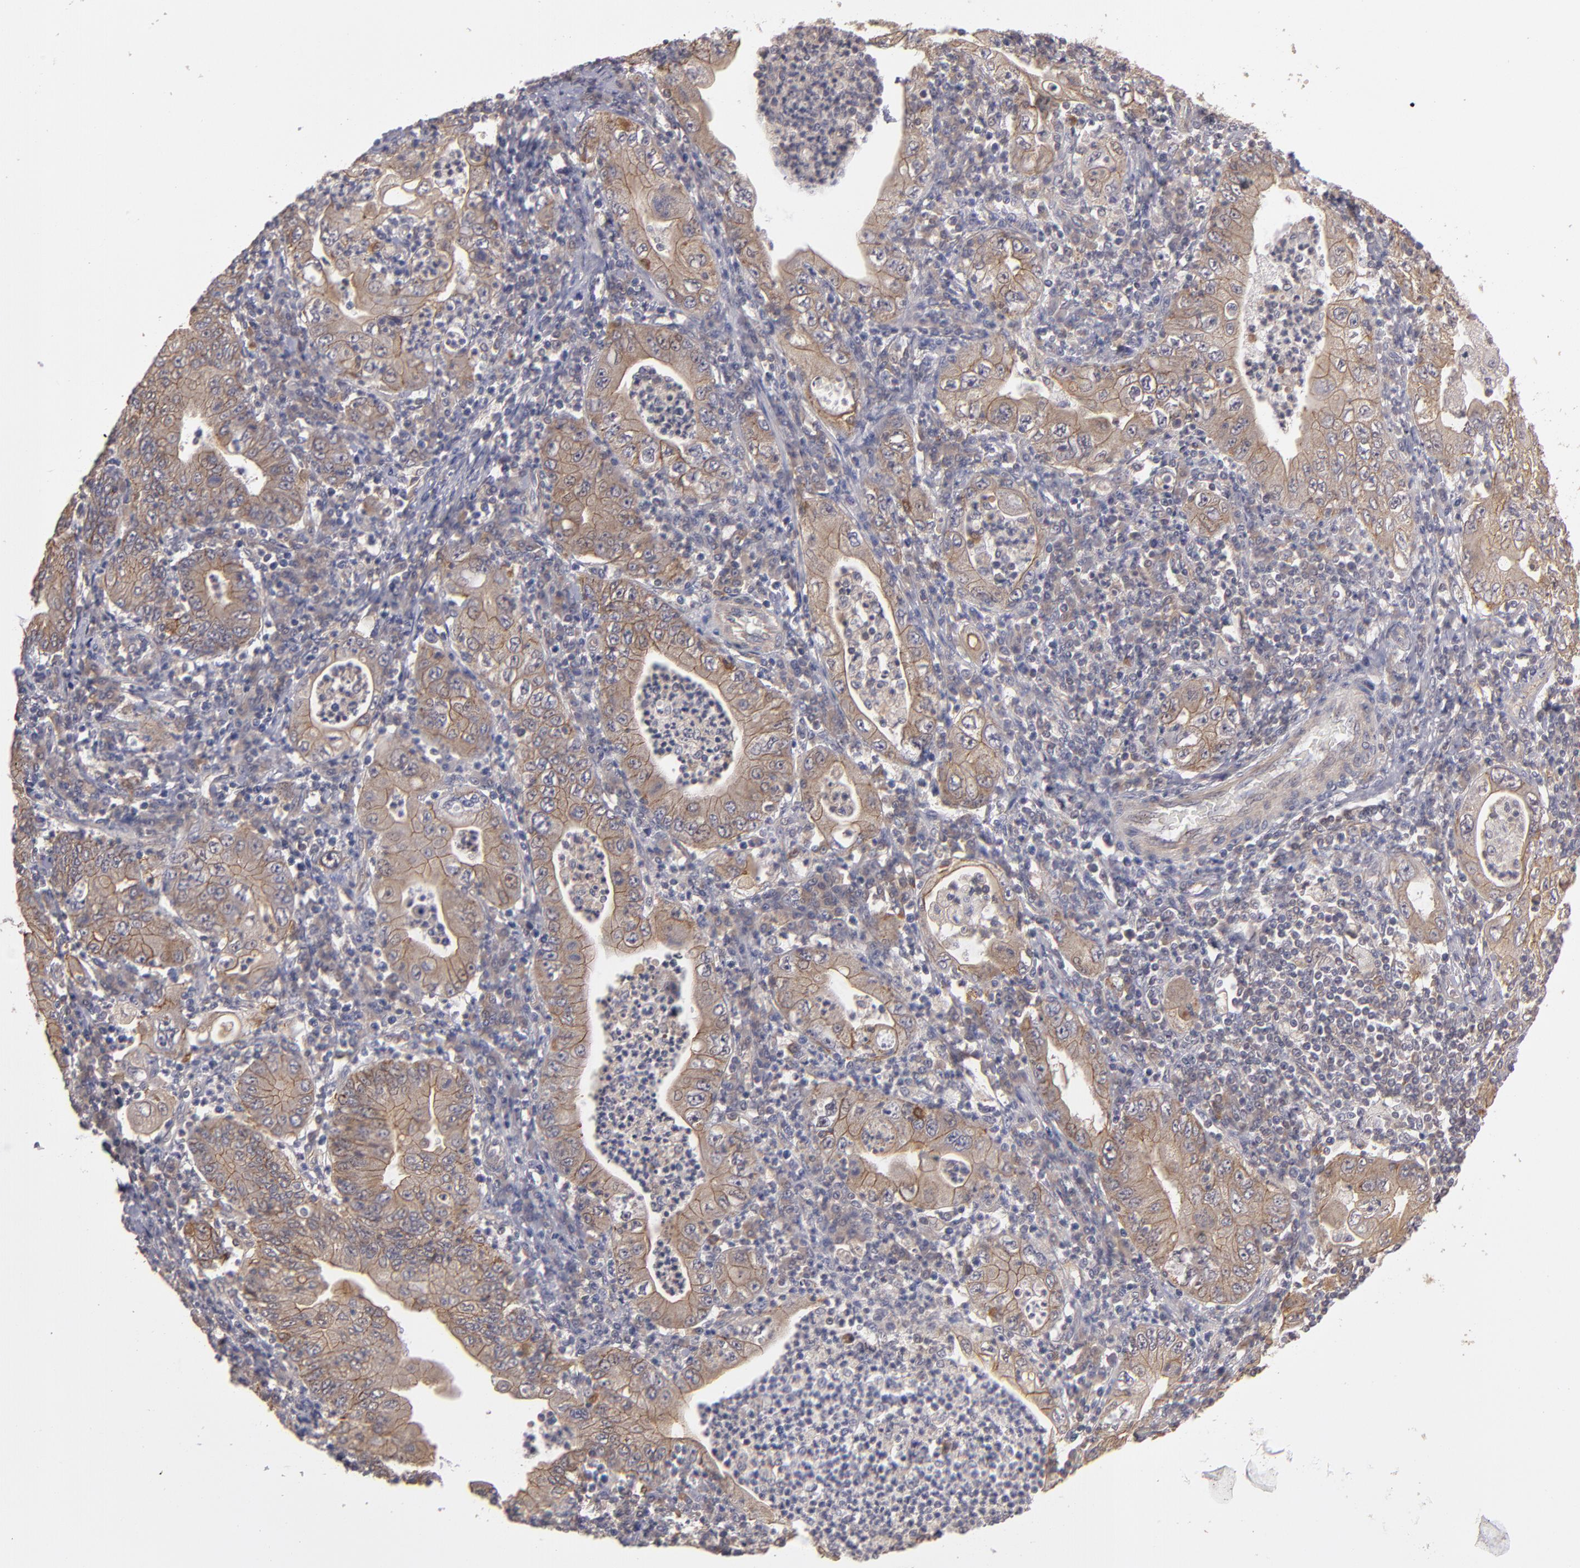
{"staining": {"intensity": "moderate", "quantity": ">75%", "location": "cytoplasmic/membranous"}, "tissue": "stomach cancer", "cell_type": "Tumor cells", "image_type": "cancer", "snomed": [{"axis": "morphology", "description": "Normal tissue, NOS"}, {"axis": "morphology", "description": "Adenocarcinoma, NOS"}, {"axis": "topography", "description": "Esophagus"}, {"axis": "topography", "description": "Stomach, upper"}, {"axis": "topography", "description": "Peripheral nerve tissue"}], "caption": "Human stomach adenocarcinoma stained for a protein (brown) displays moderate cytoplasmic/membranous positive expression in approximately >75% of tumor cells.", "gene": "CTSO", "patient": {"sex": "male", "age": 62}}